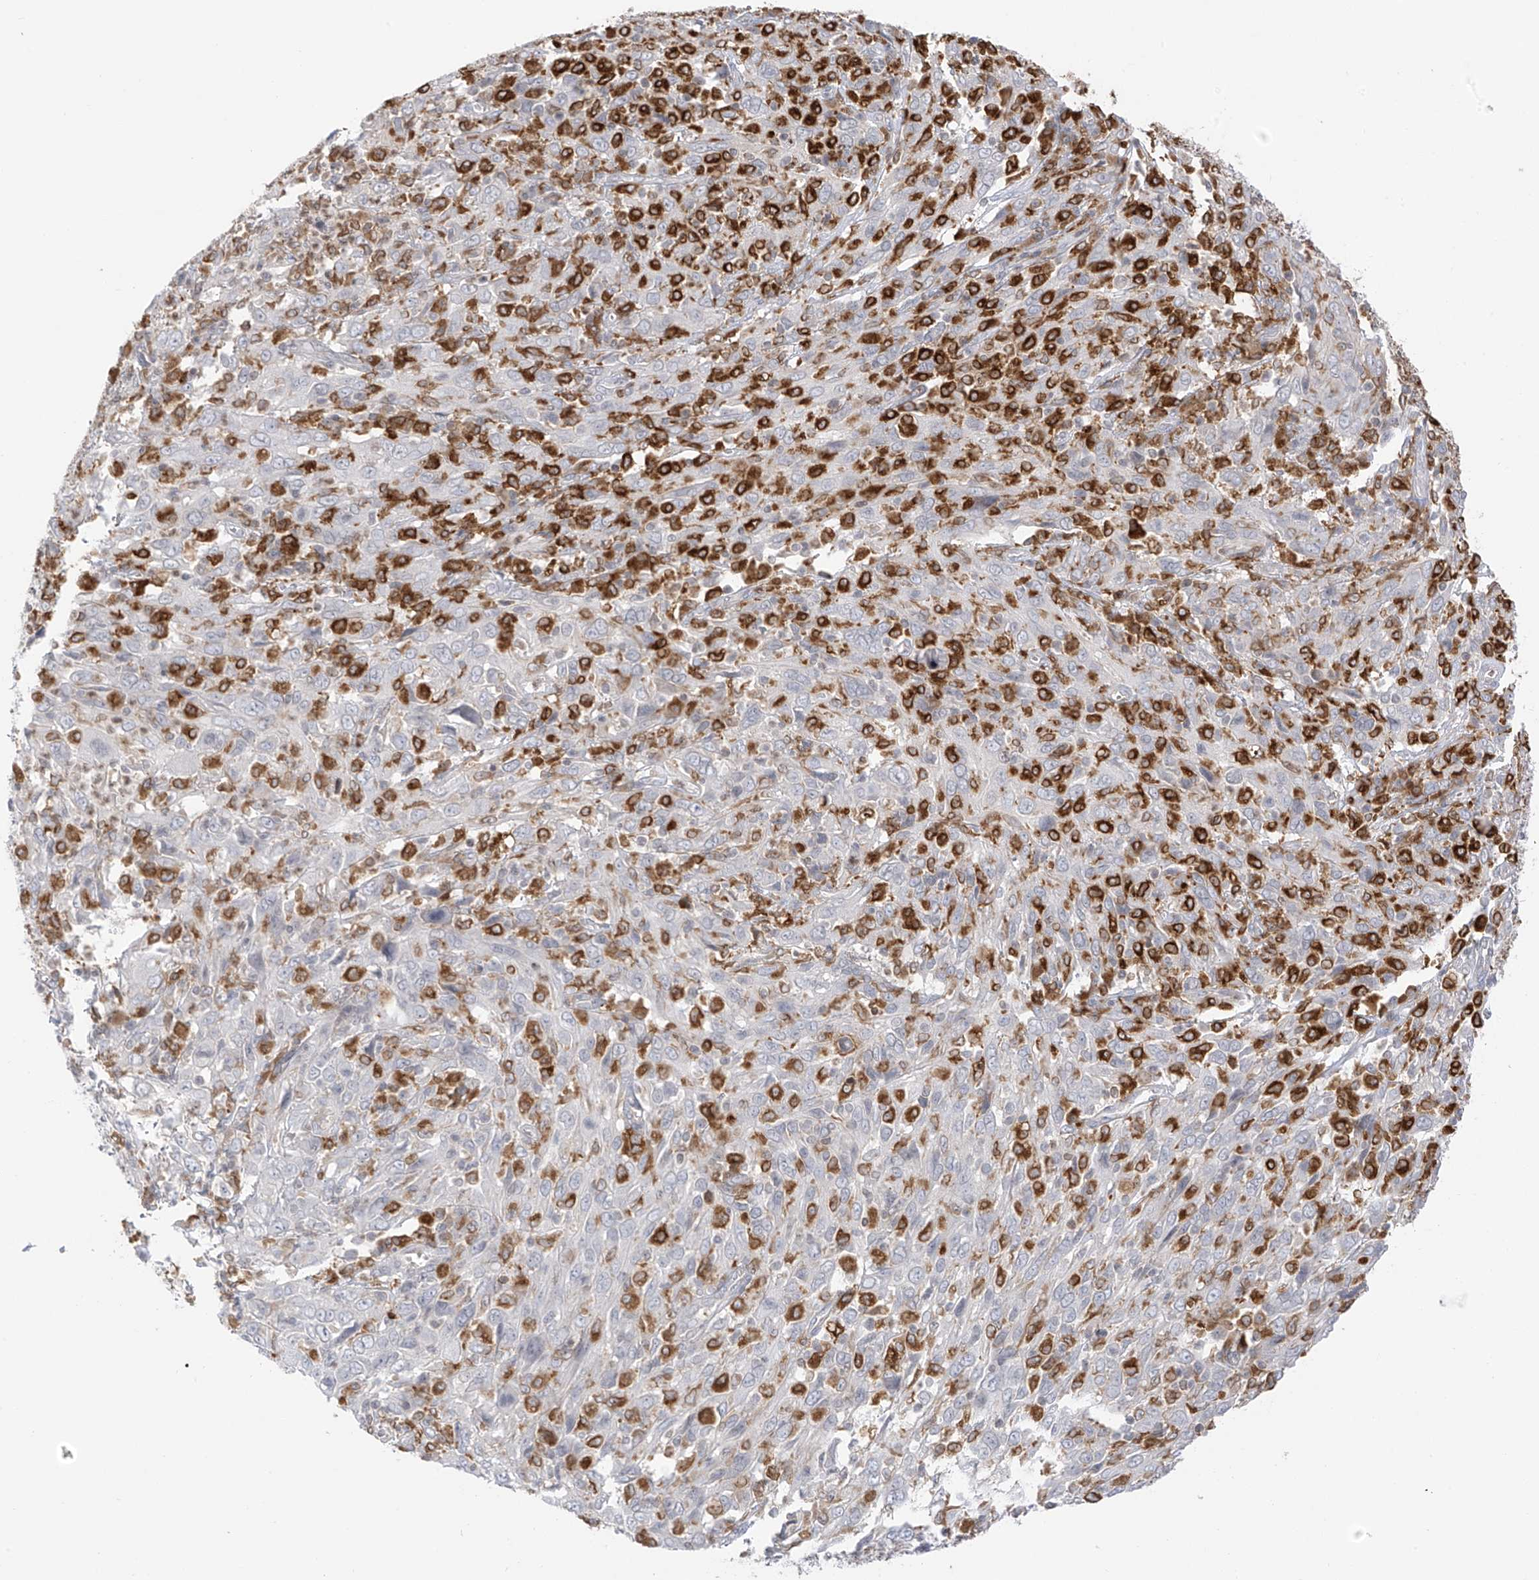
{"staining": {"intensity": "negative", "quantity": "none", "location": "none"}, "tissue": "cervical cancer", "cell_type": "Tumor cells", "image_type": "cancer", "snomed": [{"axis": "morphology", "description": "Squamous cell carcinoma, NOS"}, {"axis": "topography", "description": "Cervix"}], "caption": "Immunohistochemistry (IHC) of human cervical cancer (squamous cell carcinoma) displays no positivity in tumor cells. (IHC, brightfield microscopy, high magnification).", "gene": "TBXAS1", "patient": {"sex": "female", "age": 46}}